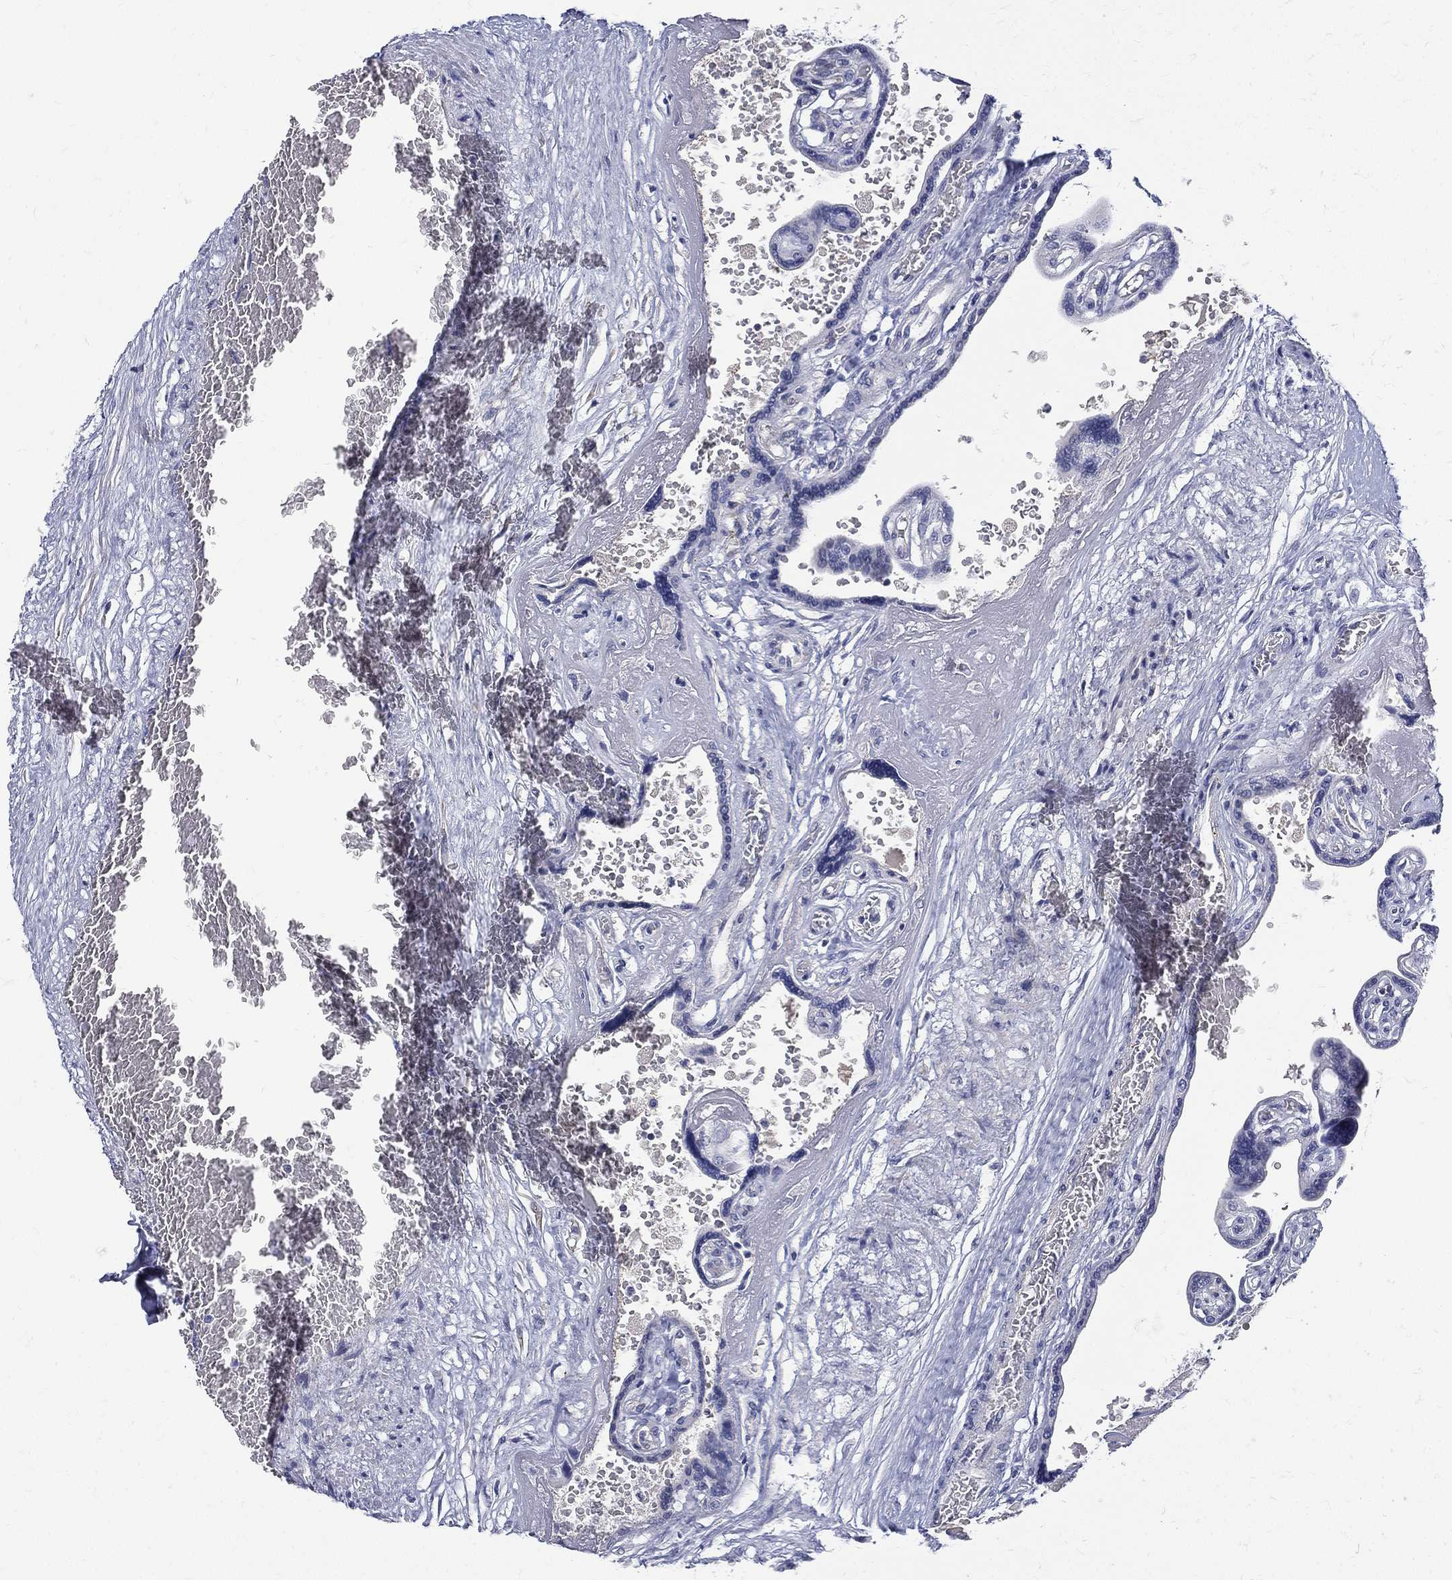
{"staining": {"intensity": "negative", "quantity": "none", "location": "none"}, "tissue": "placenta", "cell_type": "Decidual cells", "image_type": "normal", "snomed": [{"axis": "morphology", "description": "Normal tissue, NOS"}, {"axis": "topography", "description": "Placenta"}], "caption": "Photomicrograph shows no significant protein positivity in decidual cells of normal placenta. (DAB (3,3'-diaminobenzidine) immunohistochemistry (IHC) visualized using brightfield microscopy, high magnification).", "gene": "ETNPPL", "patient": {"sex": "female", "age": 32}}